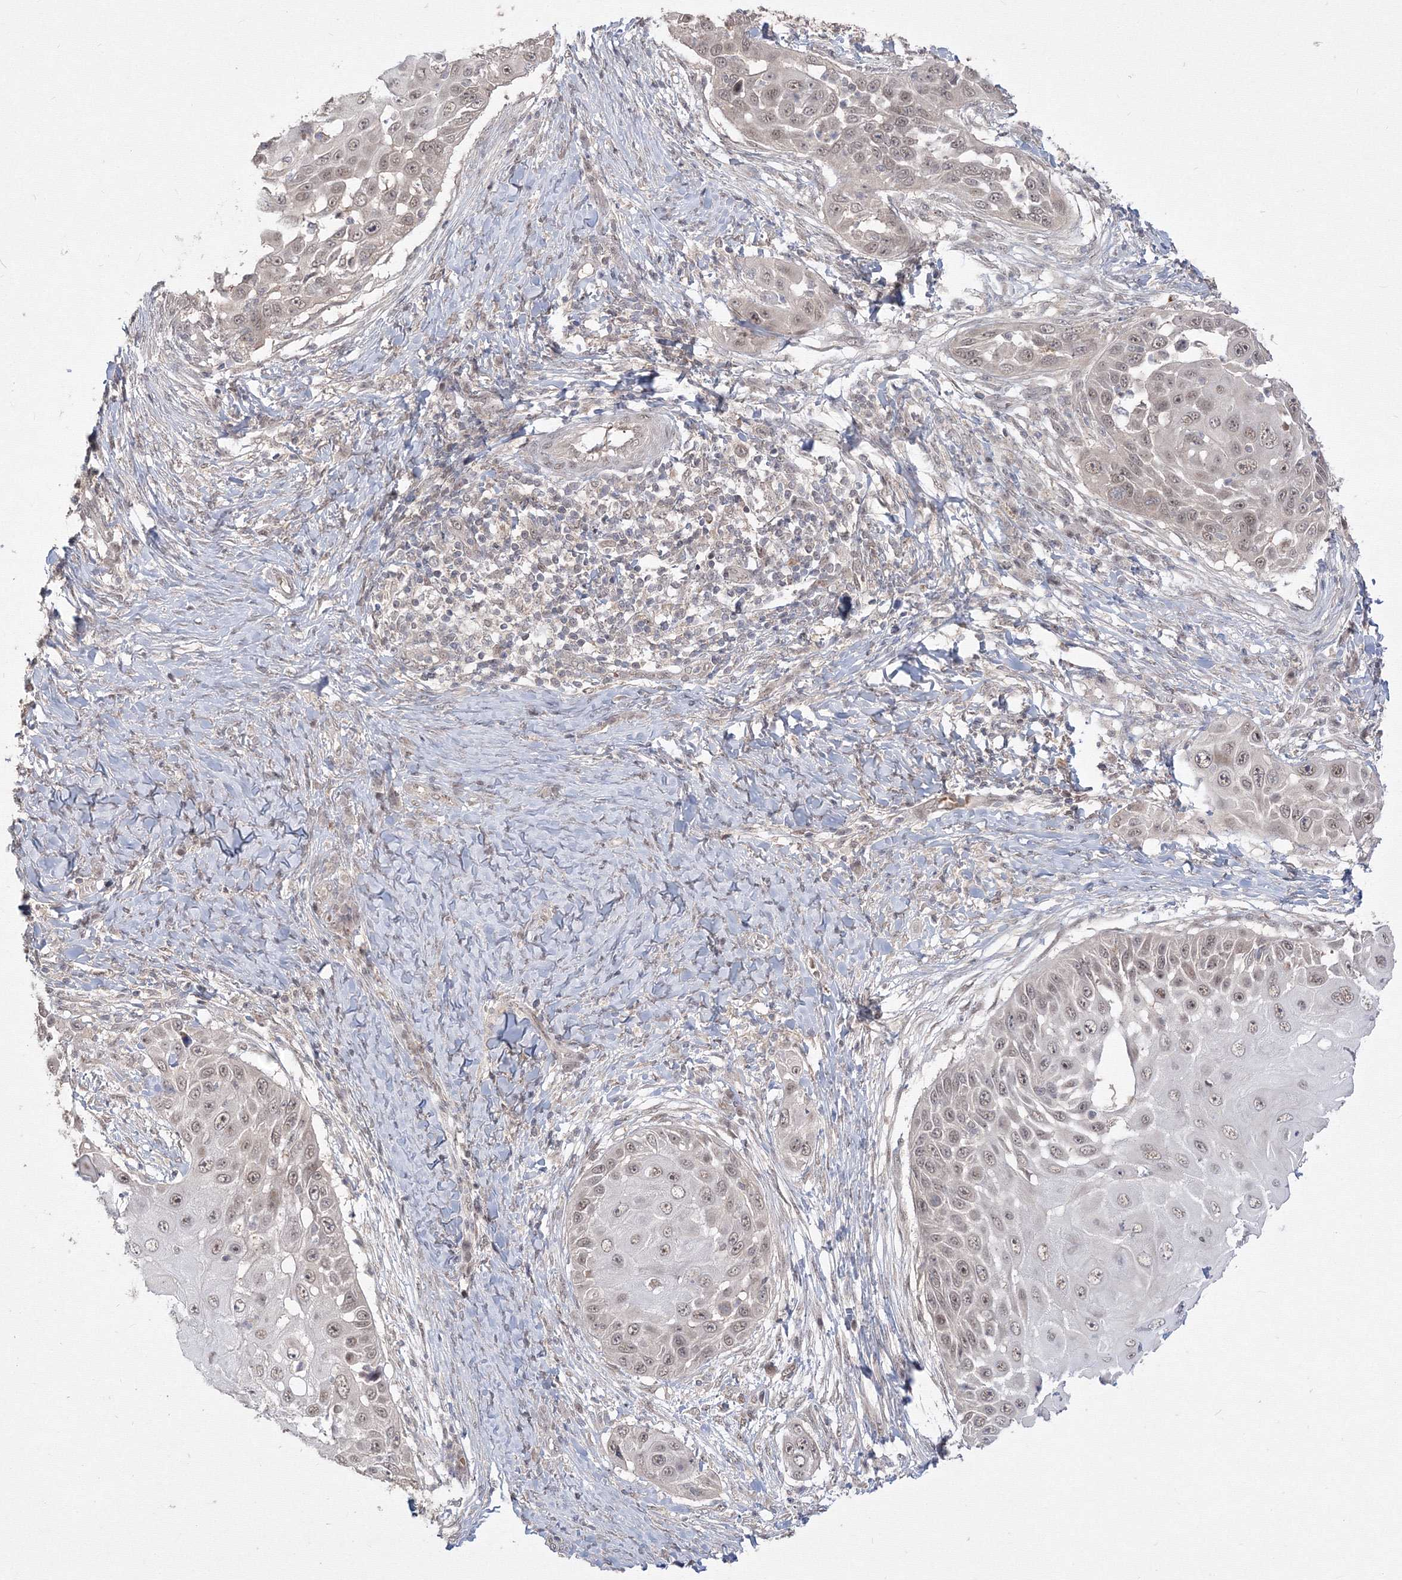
{"staining": {"intensity": "weak", "quantity": ">75%", "location": "nuclear"}, "tissue": "skin cancer", "cell_type": "Tumor cells", "image_type": "cancer", "snomed": [{"axis": "morphology", "description": "Squamous cell carcinoma, NOS"}, {"axis": "topography", "description": "Skin"}], "caption": "Skin cancer stained with DAB immunohistochemistry reveals low levels of weak nuclear expression in approximately >75% of tumor cells. (Brightfield microscopy of DAB IHC at high magnification).", "gene": "COPS4", "patient": {"sex": "female", "age": 44}}